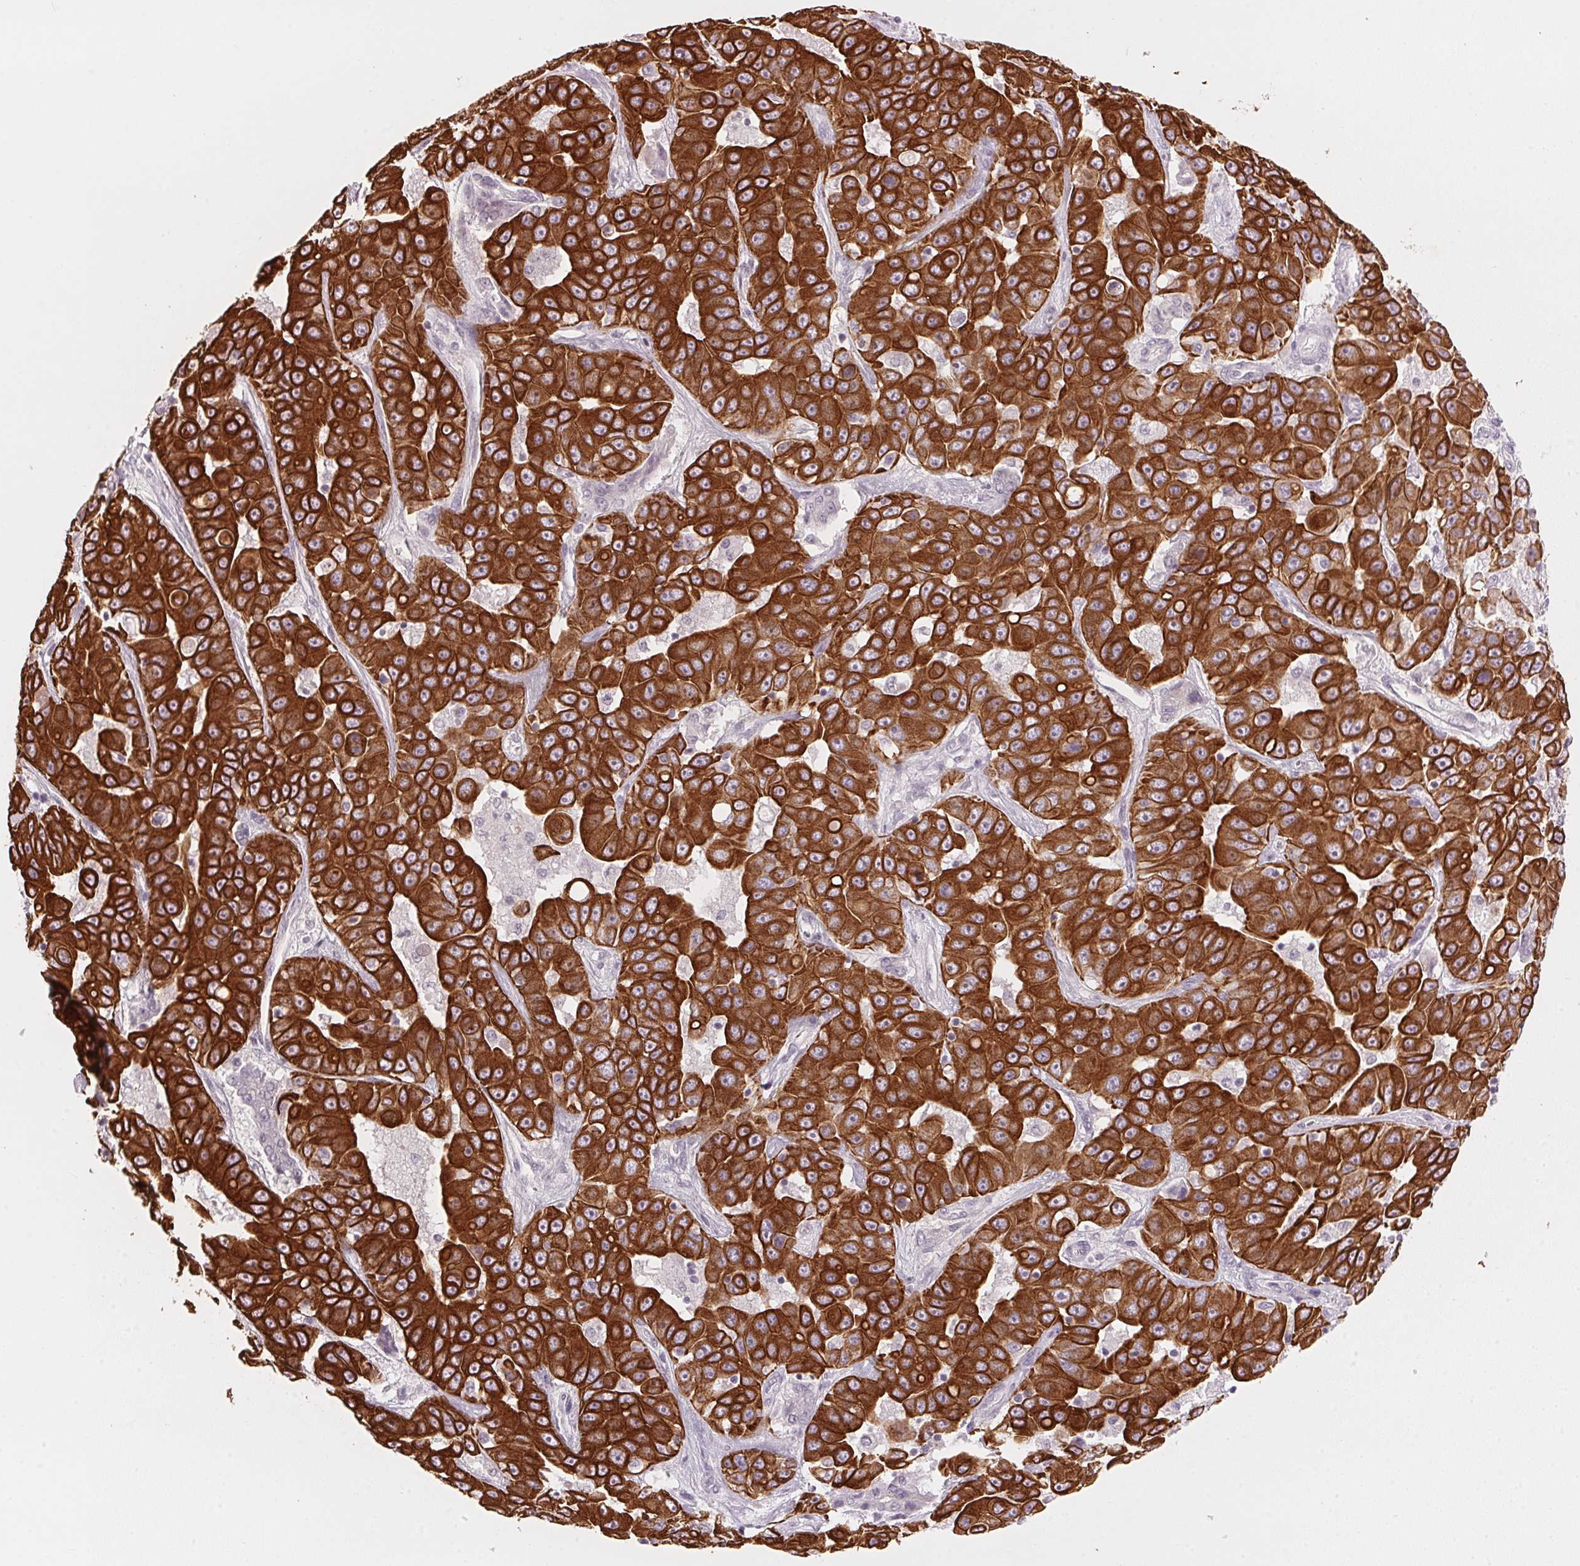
{"staining": {"intensity": "strong", "quantity": ">75%", "location": "cytoplasmic/membranous"}, "tissue": "liver cancer", "cell_type": "Tumor cells", "image_type": "cancer", "snomed": [{"axis": "morphology", "description": "Cholangiocarcinoma"}, {"axis": "topography", "description": "Liver"}], "caption": "The image demonstrates immunohistochemical staining of cholangiocarcinoma (liver). There is strong cytoplasmic/membranous positivity is present in about >75% of tumor cells.", "gene": "SCTR", "patient": {"sex": "female", "age": 52}}